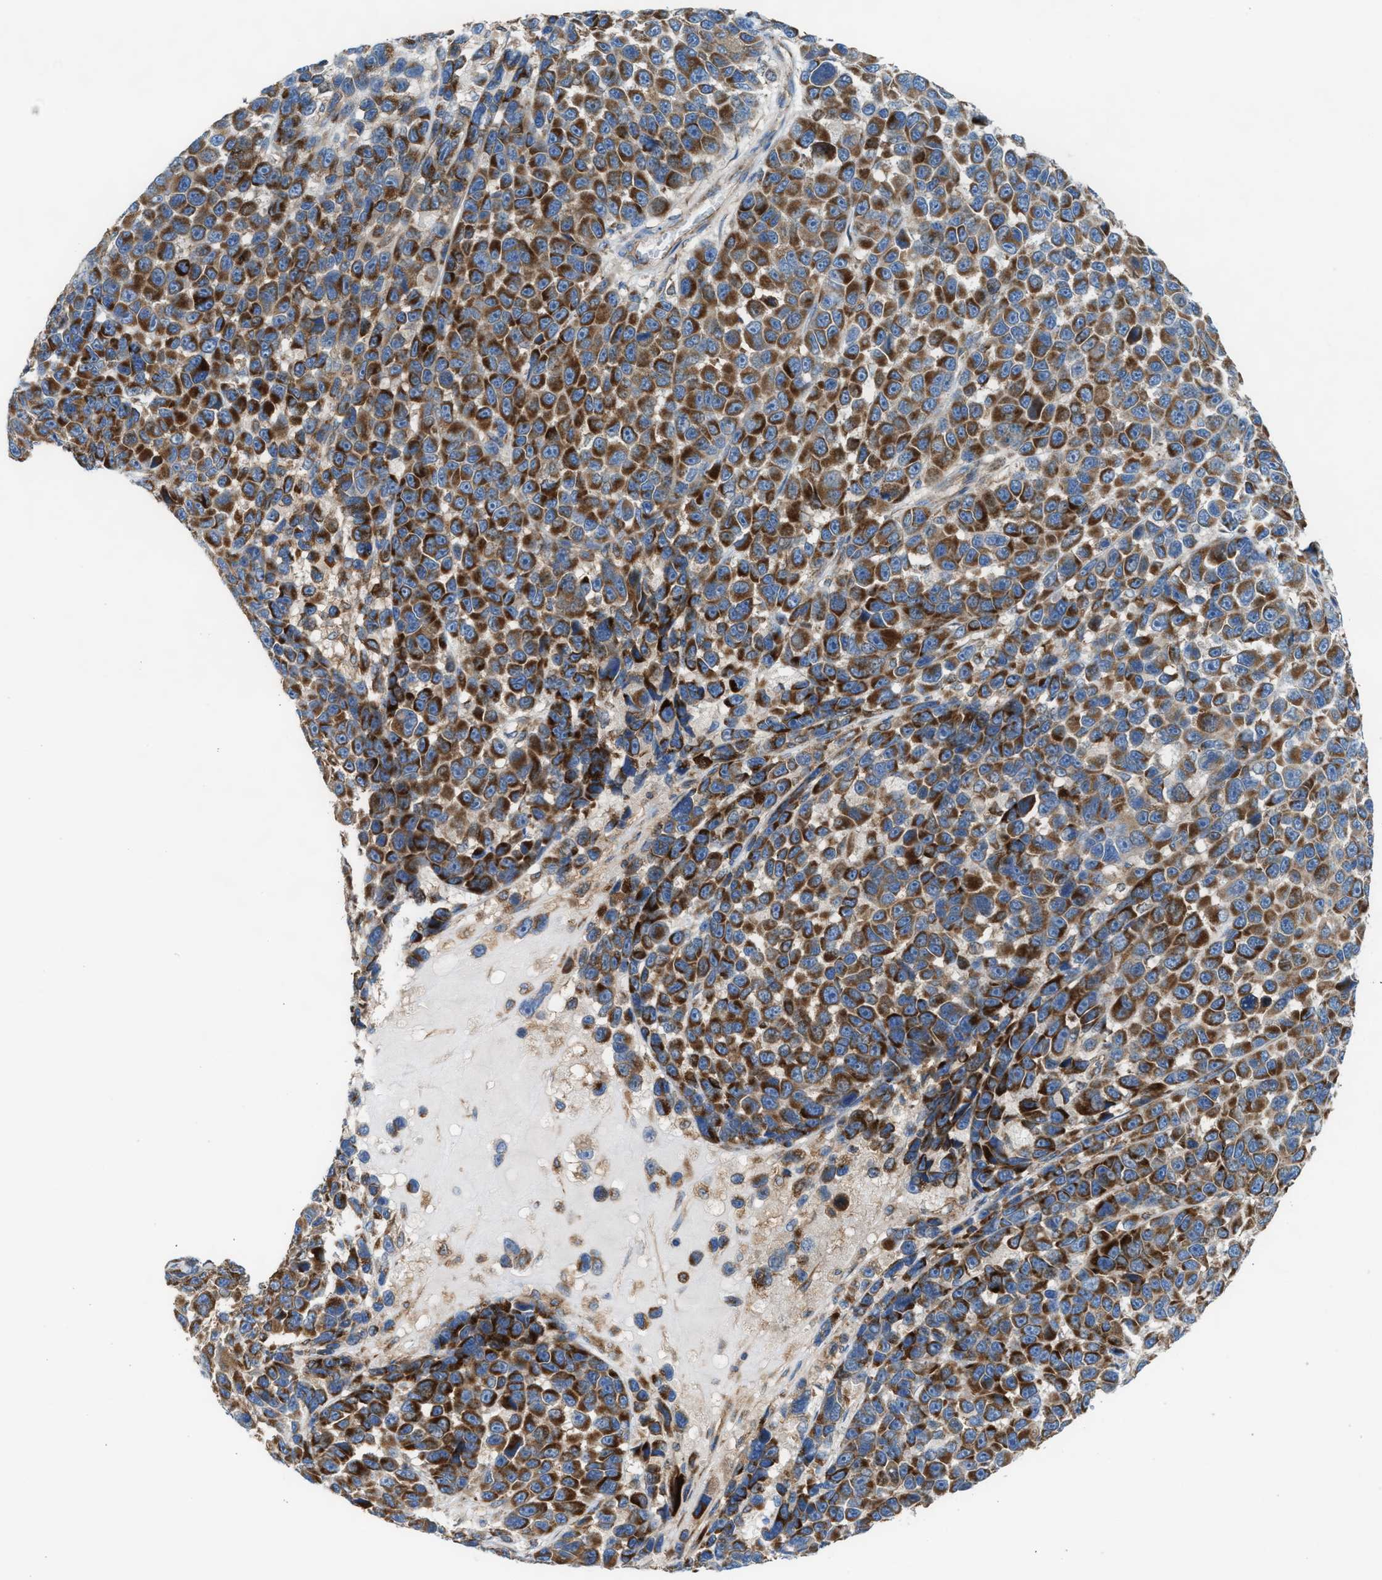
{"staining": {"intensity": "strong", "quantity": ">75%", "location": "cytoplasmic/membranous"}, "tissue": "melanoma", "cell_type": "Tumor cells", "image_type": "cancer", "snomed": [{"axis": "morphology", "description": "Malignant melanoma, NOS"}, {"axis": "topography", "description": "Skin"}], "caption": "Tumor cells display high levels of strong cytoplasmic/membranous expression in approximately >75% of cells in malignant melanoma.", "gene": "TBC1D15", "patient": {"sex": "male", "age": 53}}